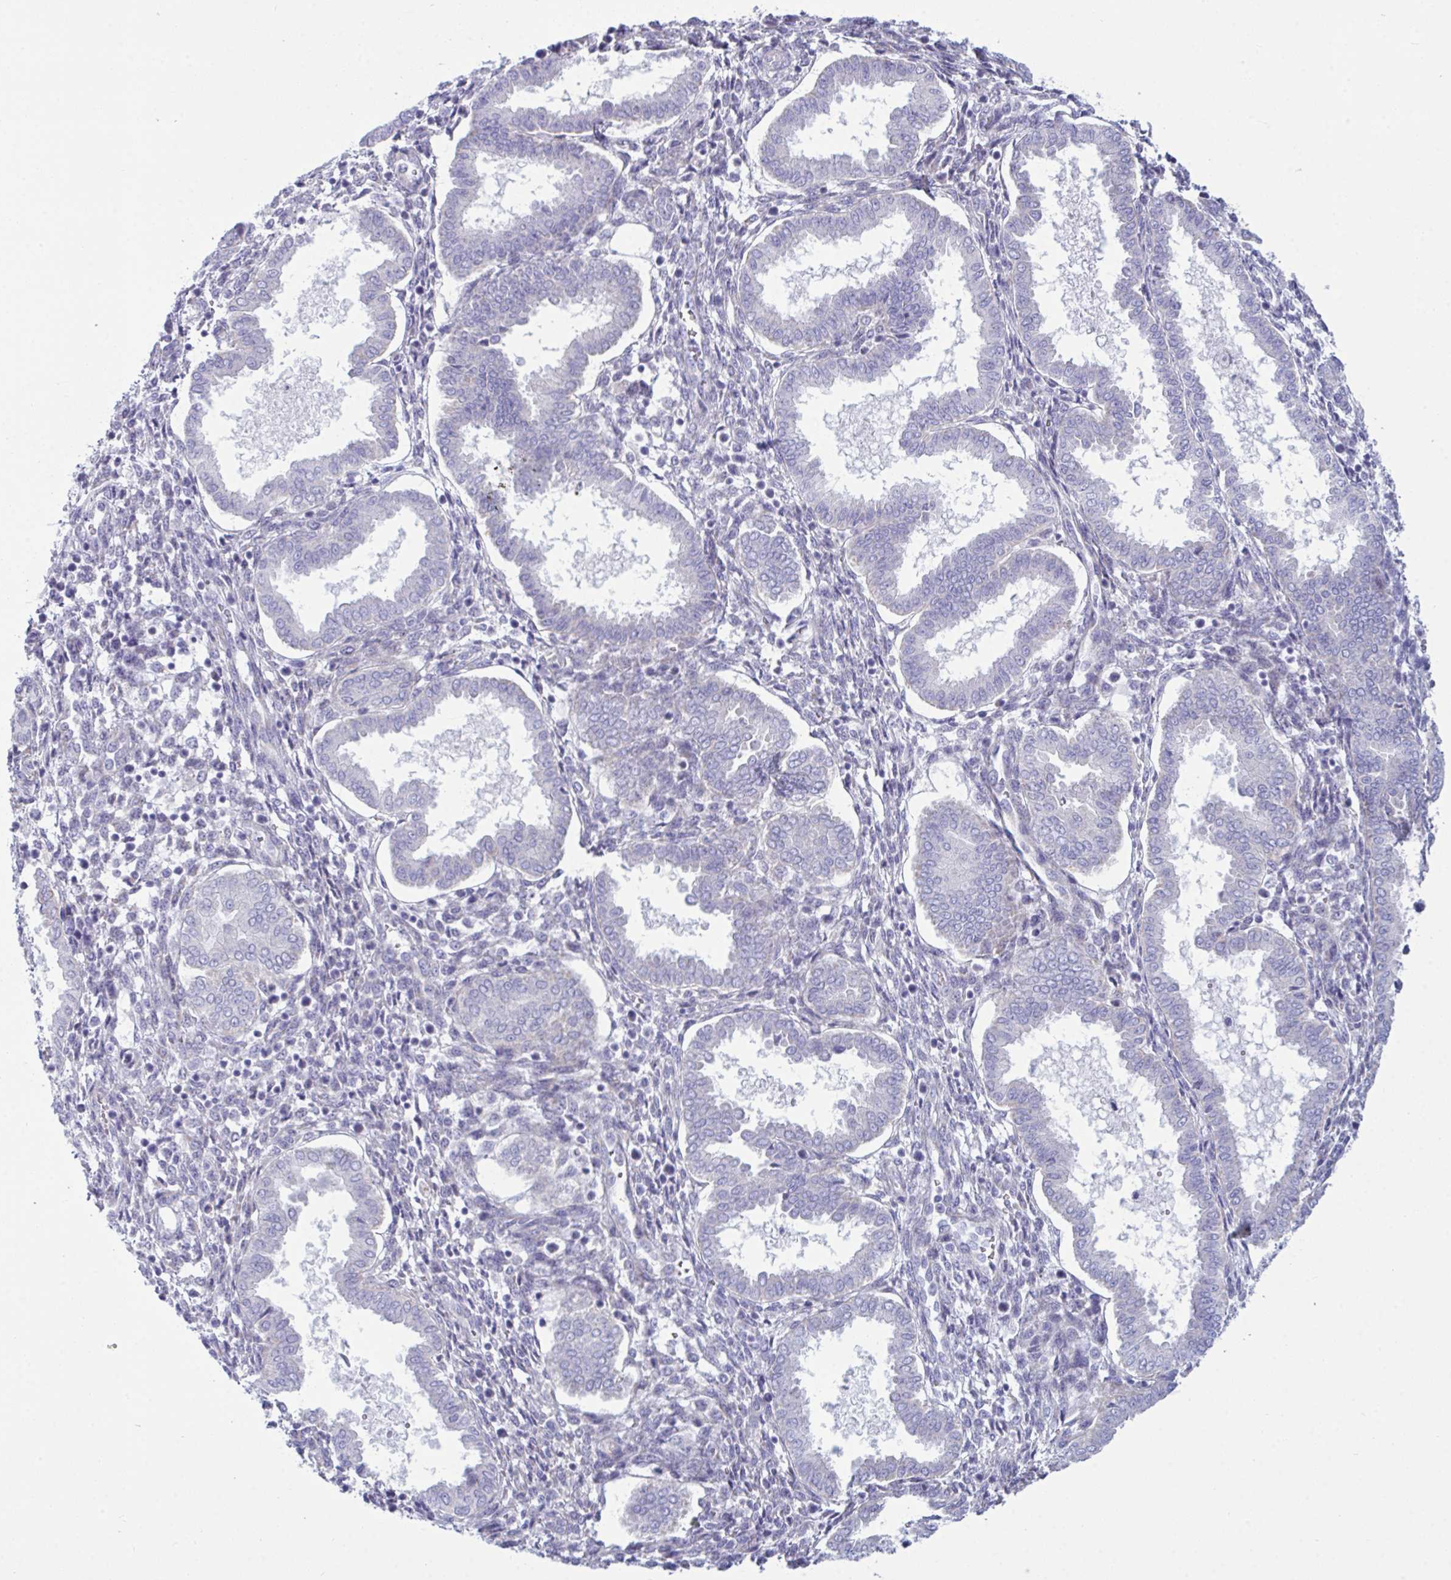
{"staining": {"intensity": "negative", "quantity": "none", "location": "none"}, "tissue": "endometrium", "cell_type": "Cells in endometrial stroma", "image_type": "normal", "snomed": [{"axis": "morphology", "description": "Normal tissue, NOS"}, {"axis": "topography", "description": "Endometrium"}], "caption": "This photomicrograph is of normal endometrium stained with immunohistochemistry (IHC) to label a protein in brown with the nuclei are counter-stained blue. There is no positivity in cells in endometrial stroma.", "gene": "BBS1", "patient": {"sex": "female", "age": 24}}